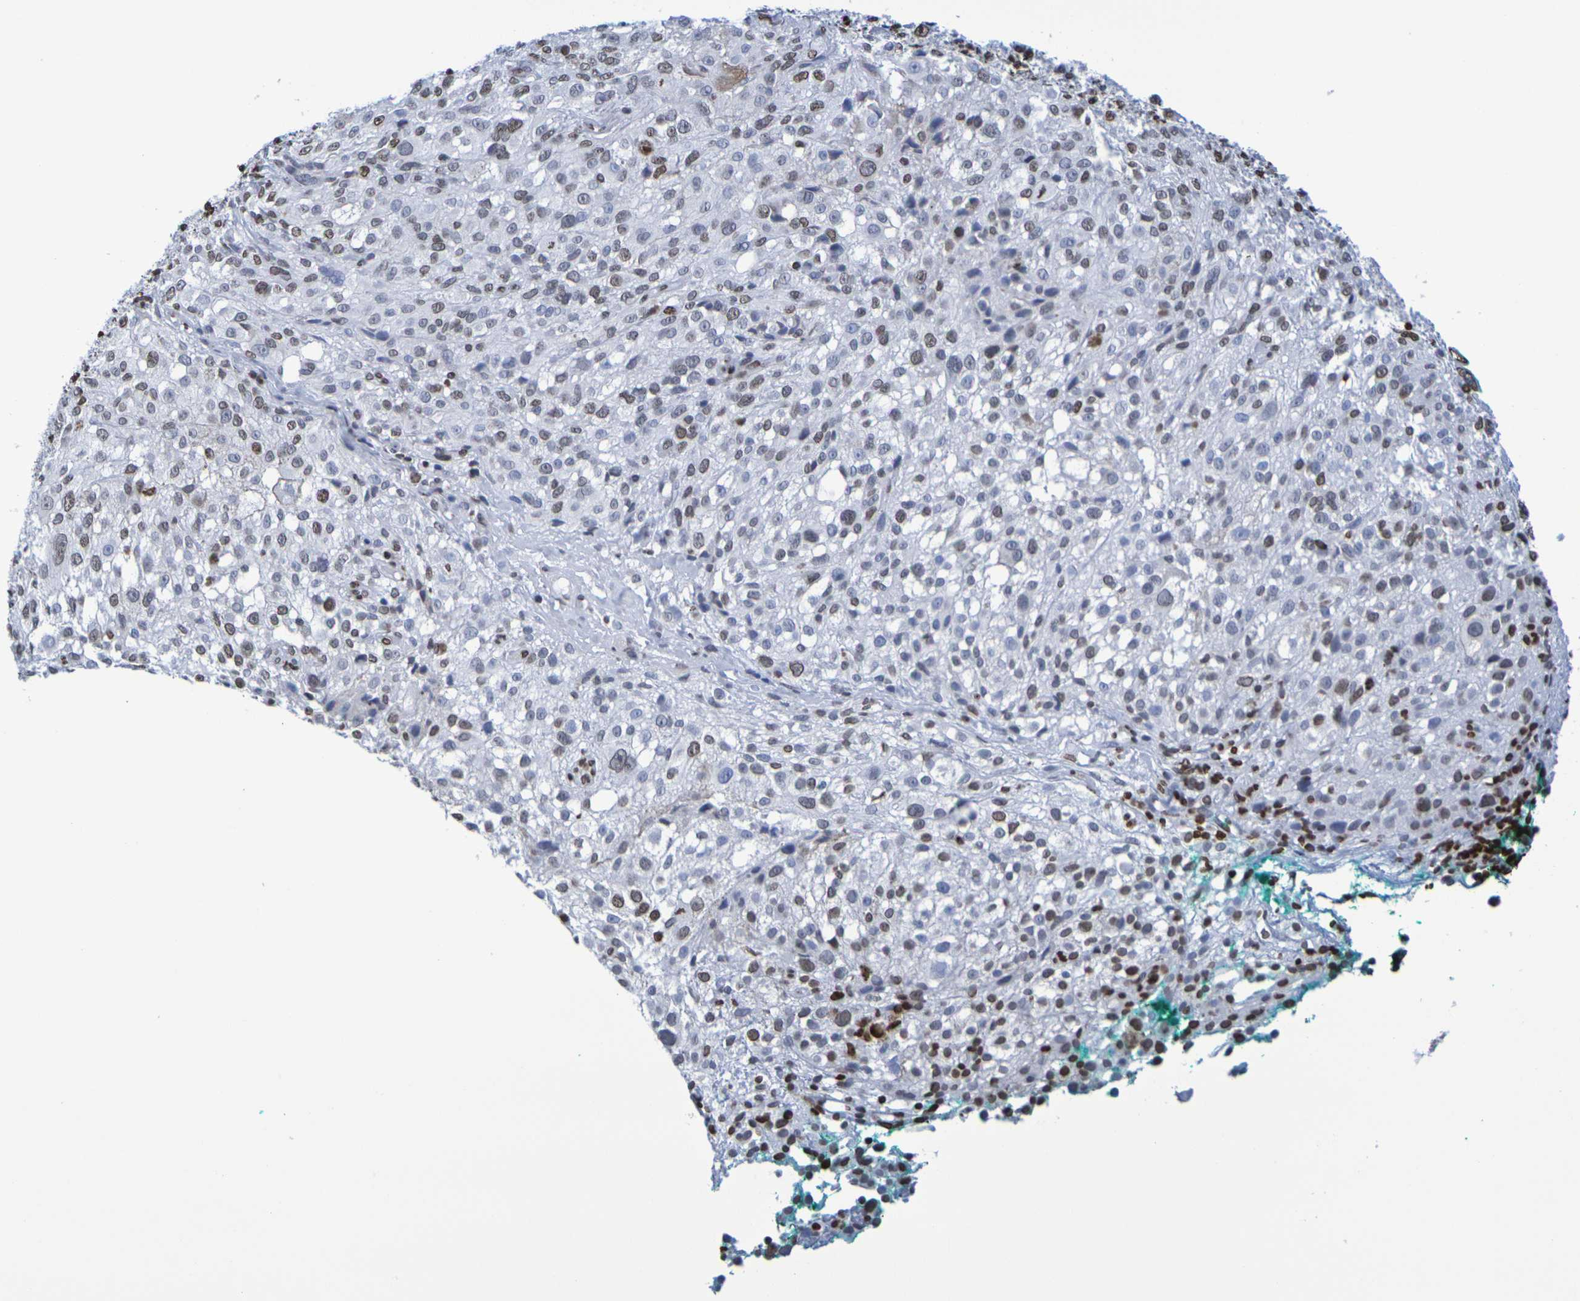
{"staining": {"intensity": "weak", "quantity": "25%-75%", "location": "nuclear"}, "tissue": "melanoma", "cell_type": "Tumor cells", "image_type": "cancer", "snomed": [{"axis": "morphology", "description": "Necrosis, NOS"}, {"axis": "morphology", "description": "Malignant melanoma, NOS"}, {"axis": "topography", "description": "Skin"}], "caption": "This is a micrograph of immunohistochemistry staining of melanoma, which shows weak positivity in the nuclear of tumor cells.", "gene": "H1-5", "patient": {"sex": "female", "age": 87}}